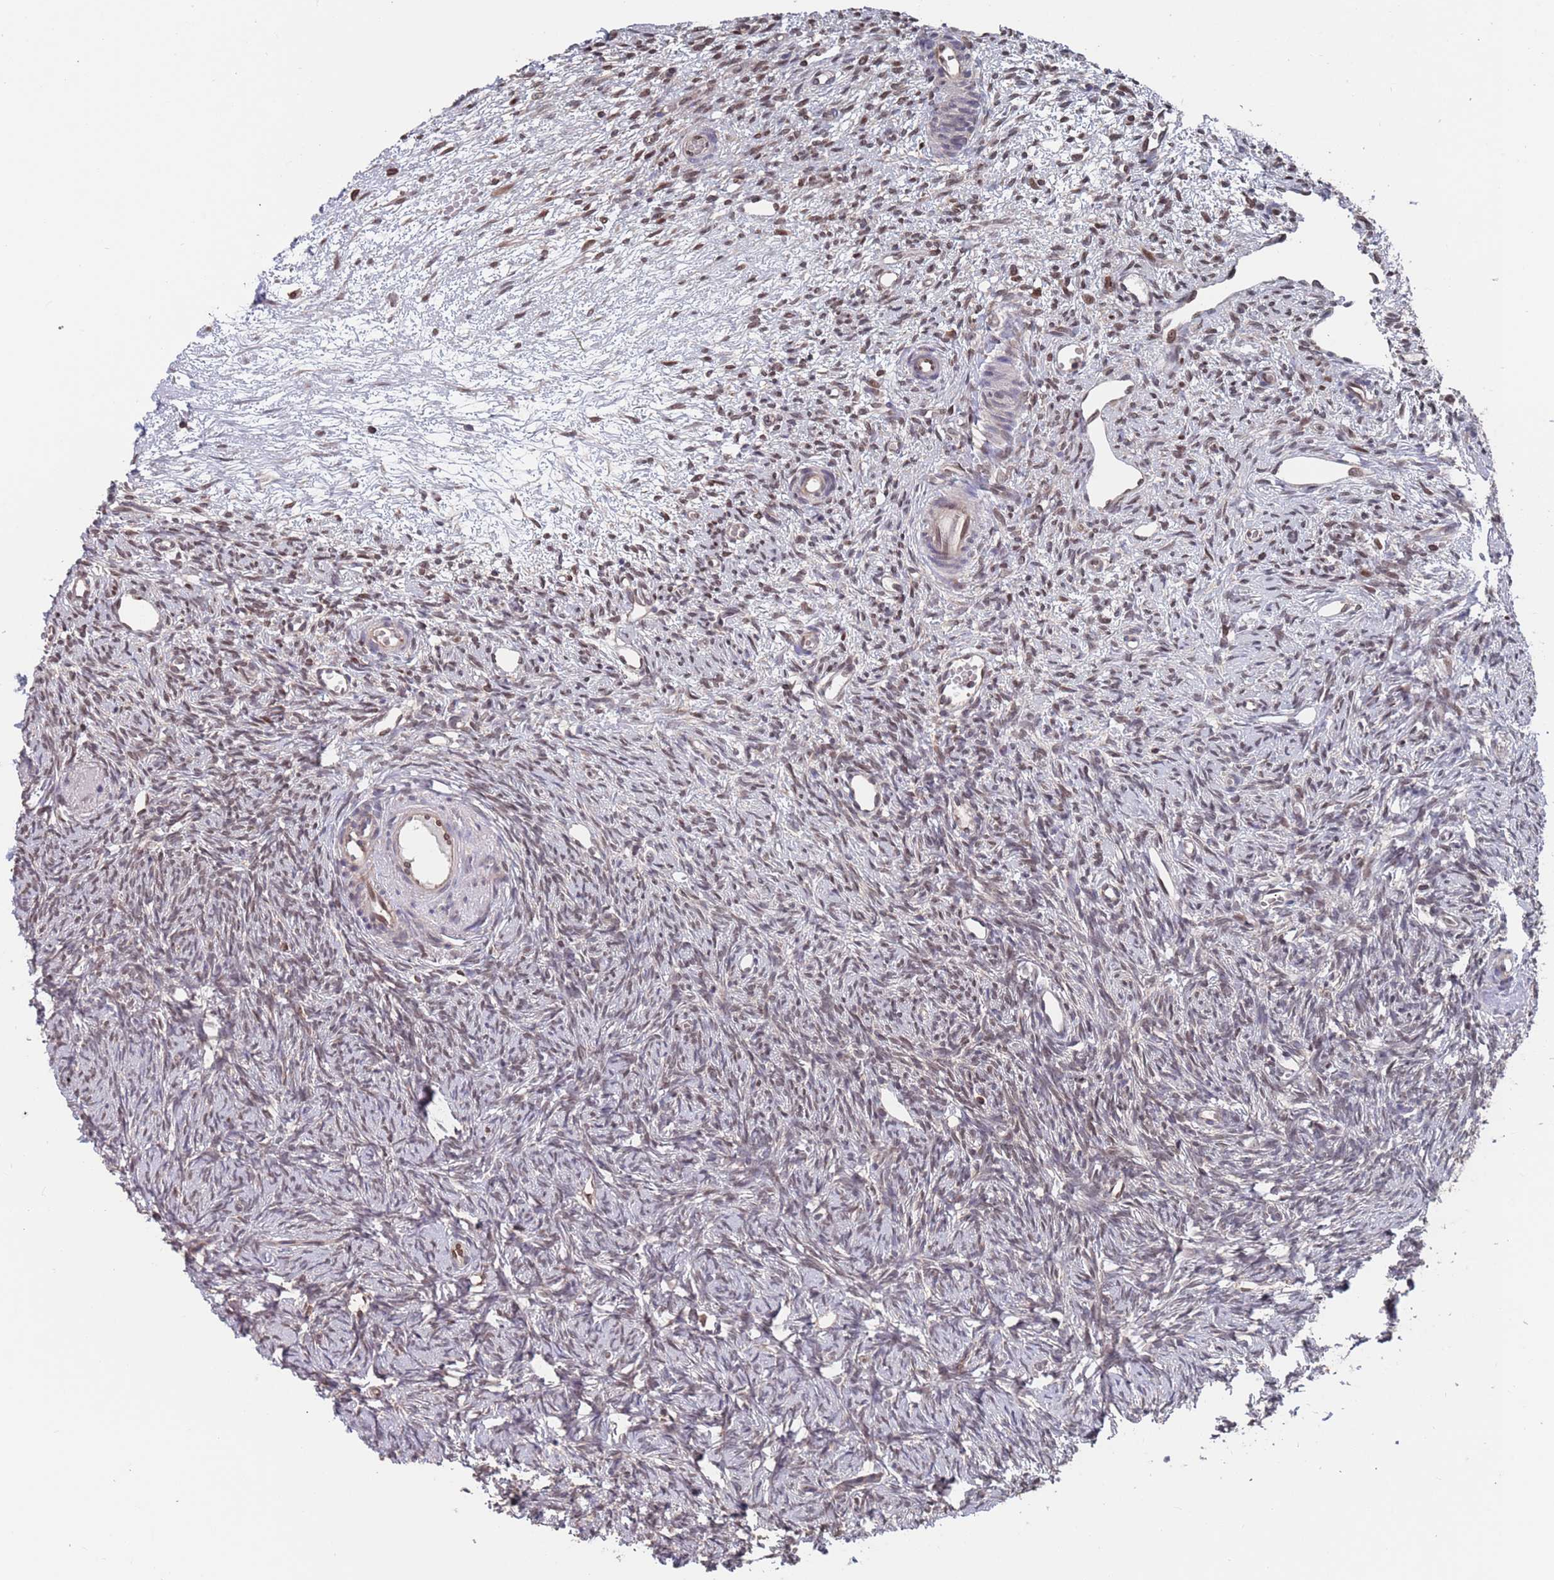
{"staining": {"intensity": "moderate", "quantity": ">75%", "location": "cytoplasmic/membranous,nuclear"}, "tissue": "ovary", "cell_type": "Follicle cells", "image_type": "normal", "snomed": [{"axis": "morphology", "description": "Normal tissue, NOS"}, {"axis": "topography", "description": "Ovary"}], "caption": "The immunohistochemical stain shows moderate cytoplasmic/membranous,nuclear staining in follicle cells of benign ovary. The protein is shown in brown color, while the nuclei are stained blue.", "gene": "SDHAF3", "patient": {"sex": "female", "age": 51}}